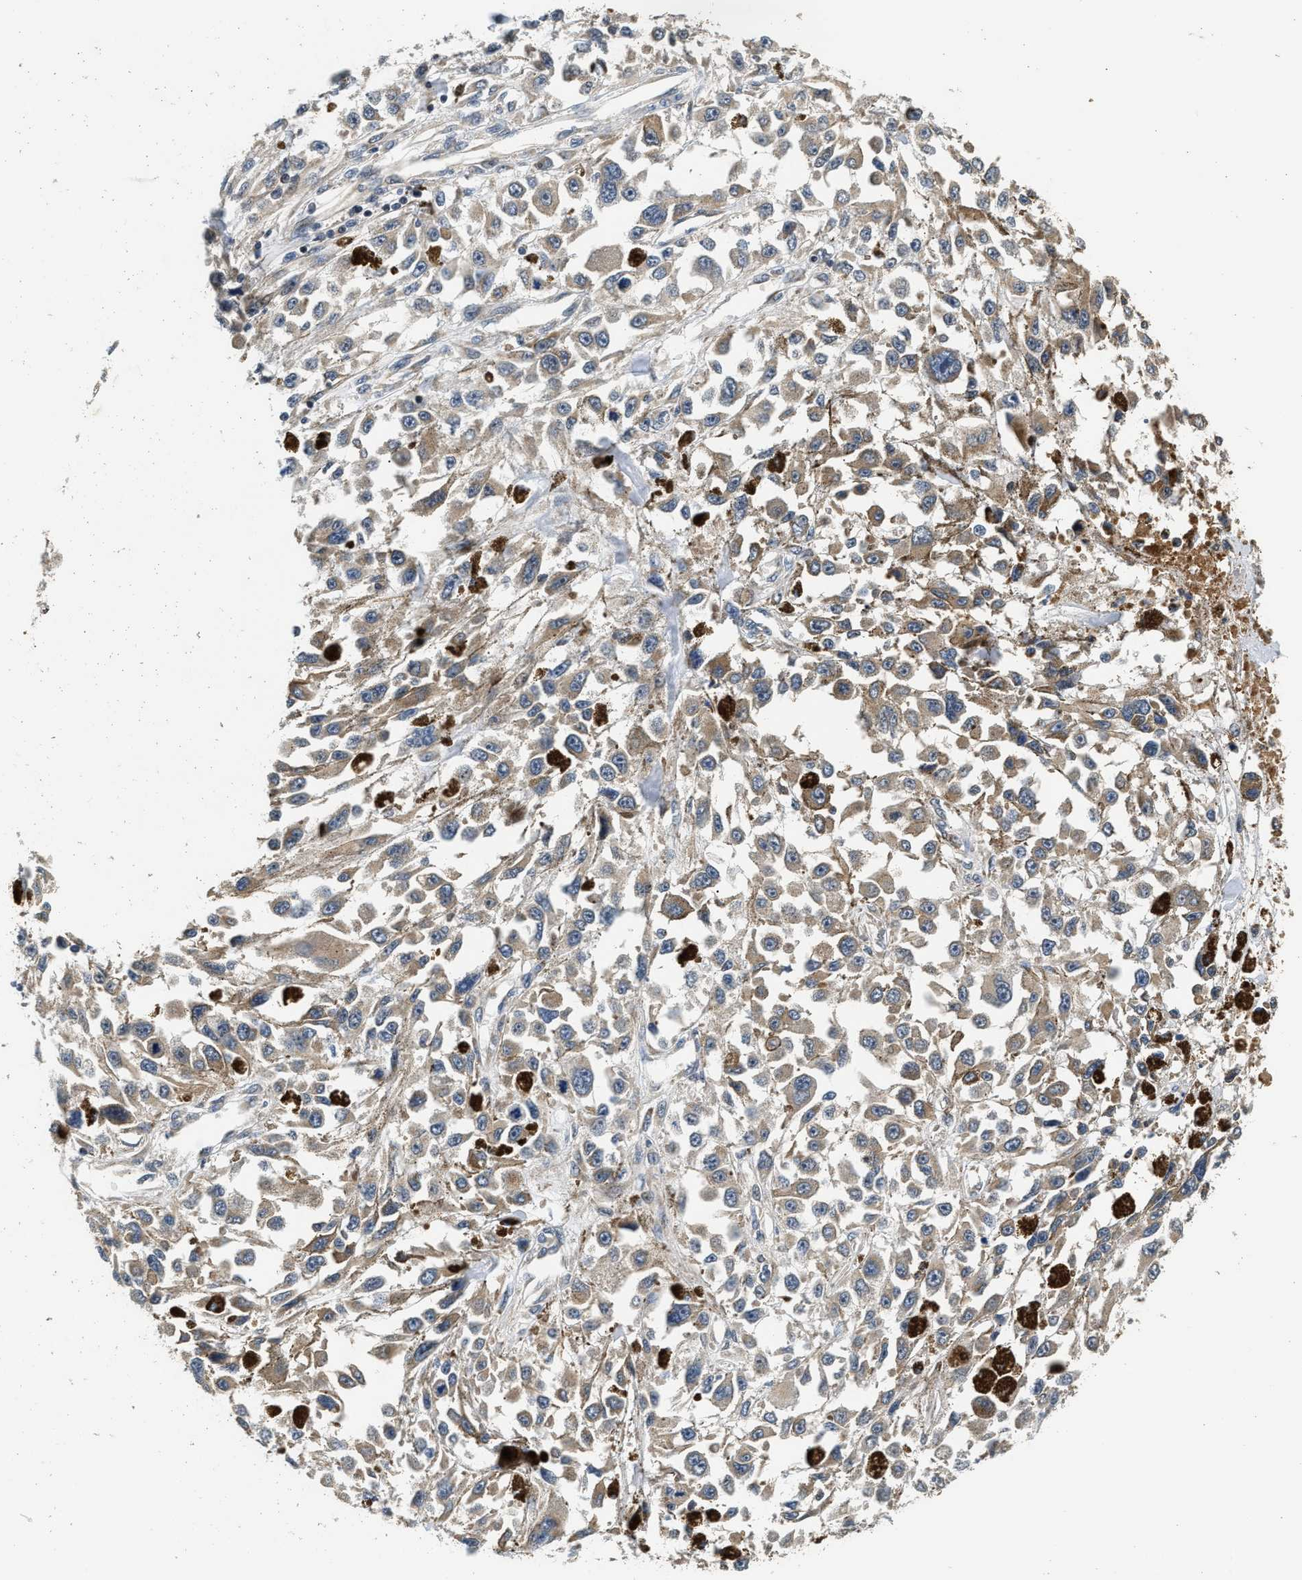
{"staining": {"intensity": "weak", "quantity": ">75%", "location": "cytoplasmic/membranous"}, "tissue": "melanoma", "cell_type": "Tumor cells", "image_type": "cancer", "snomed": [{"axis": "morphology", "description": "Malignant melanoma, Metastatic site"}, {"axis": "topography", "description": "Lymph node"}], "caption": "Immunohistochemical staining of human malignant melanoma (metastatic site) shows weak cytoplasmic/membranous protein expression in approximately >75% of tumor cells.", "gene": "EXTL2", "patient": {"sex": "male", "age": 59}}